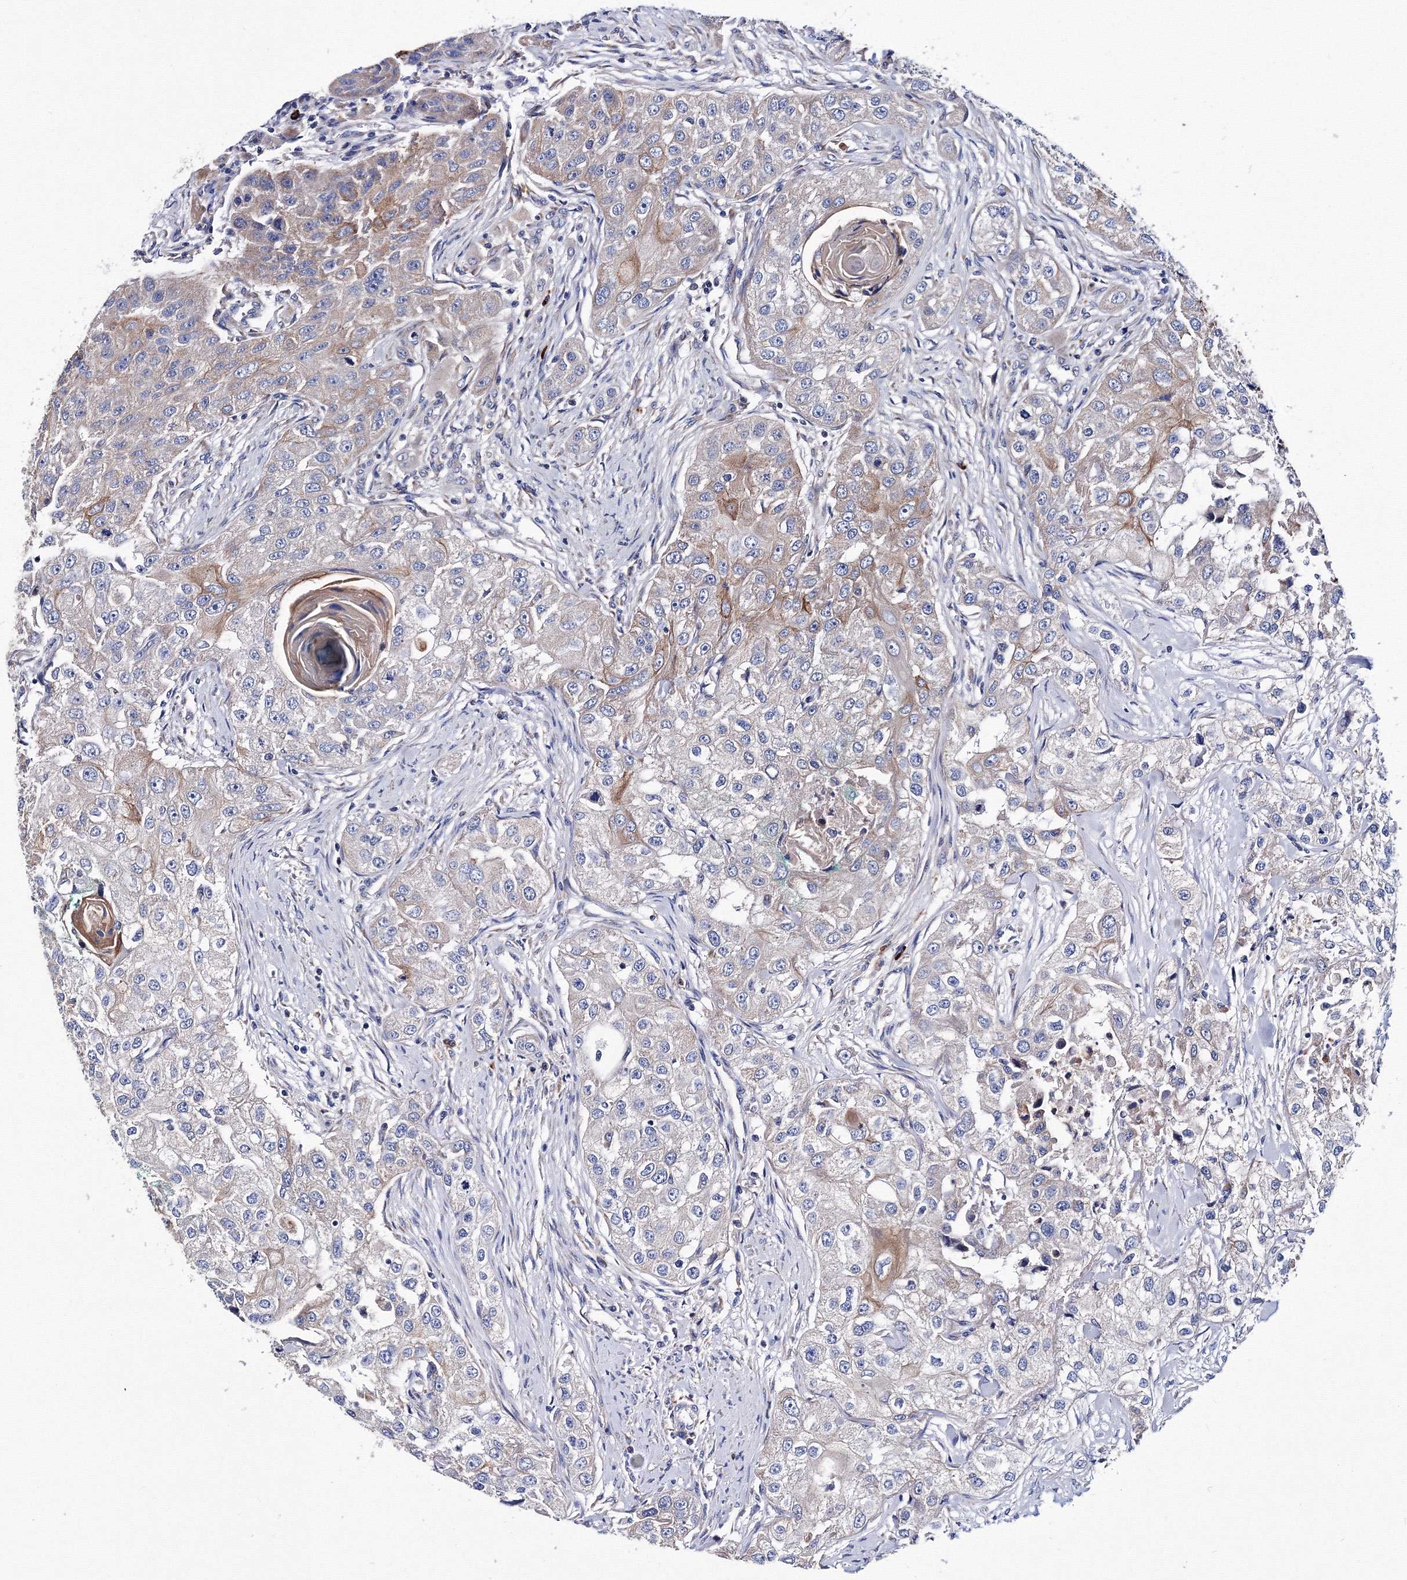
{"staining": {"intensity": "weak", "quantity": "<25%", "location": "cytoplasmic/membranous"}, "tissue": "head and neck cancer", "cell_type": "Tumor cells", "image_type": "cancer", "snomed": [{"axis": "morphology", "description": "Normal tissue, NOS"}, {"axis": "morphology", "description": "Squamous cell carcinoma, NOS"}, {"axis": "topography", "description": "Skeletal muscle"}, {"axis": "topography", "description": "Head-Neck"}], "caption": "Tumor cells show no significant positivity in head and neck cancer (squamous cell carcinoma).", "gene": "TRPM2", "patient": {"sex": "male", "age": 51}}